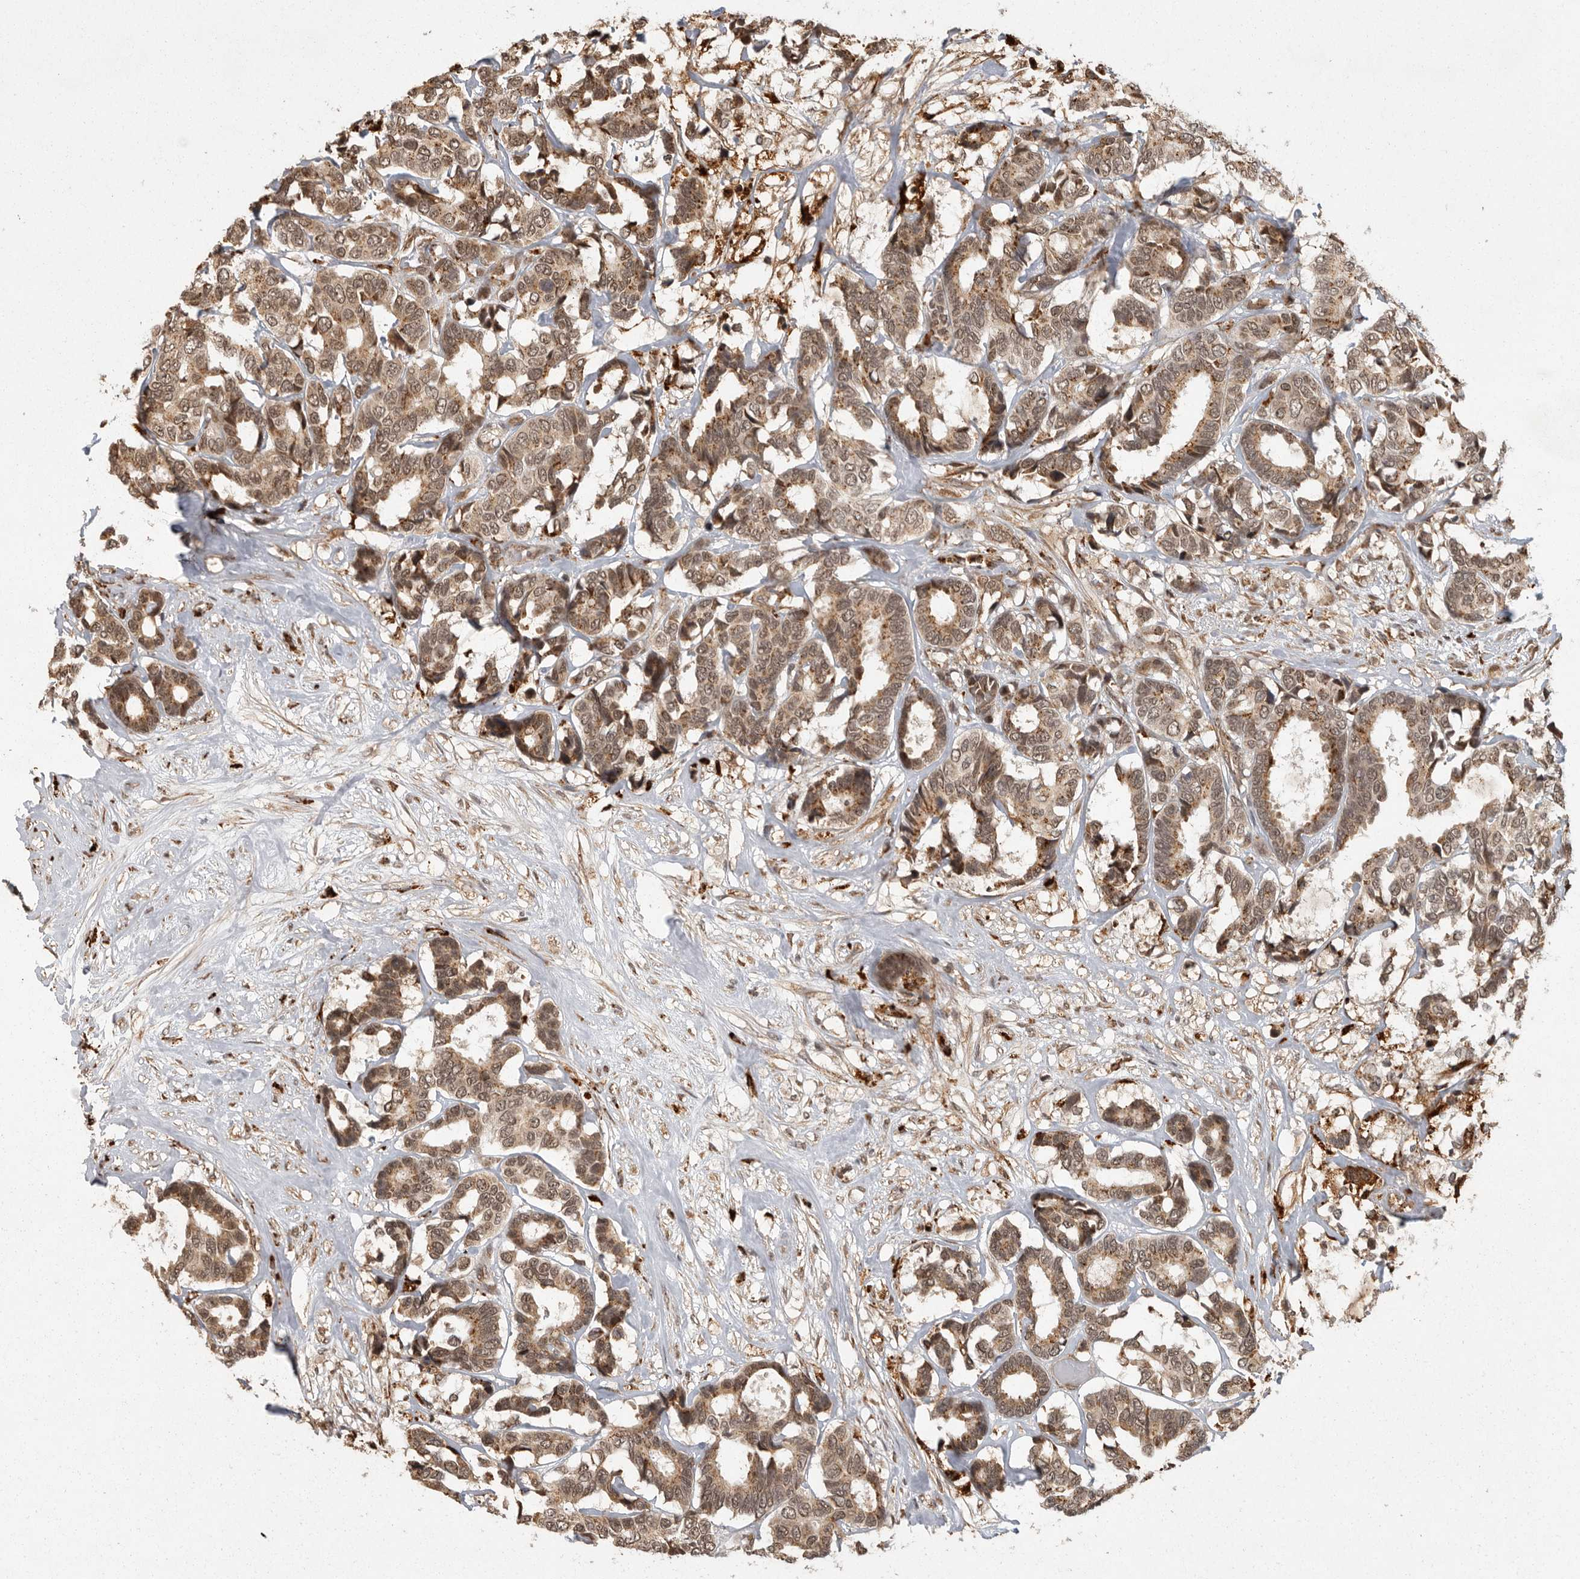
{"staining": {"intensity": "moderate", "quantity": ">75%", "location": "cytoplasmic/membranous,nuclear"}, "tissue": "breast cancer", "cell_type": "Tumor cells", "image_type": "cancer", "snomed": [{"axis": "morphology", "description": "Duct carcinoma"}, {"axis": "topography", "description": "Breast"}], "caption": "Protein expression analysis of human intraductal carcinoma (breast) reveals moderate cytoplasmic/membranous and nuclear positivity in about >75% of tumor cells.", "gene": "ZNF83", "patient": {"sex": "female", "age": 87}}